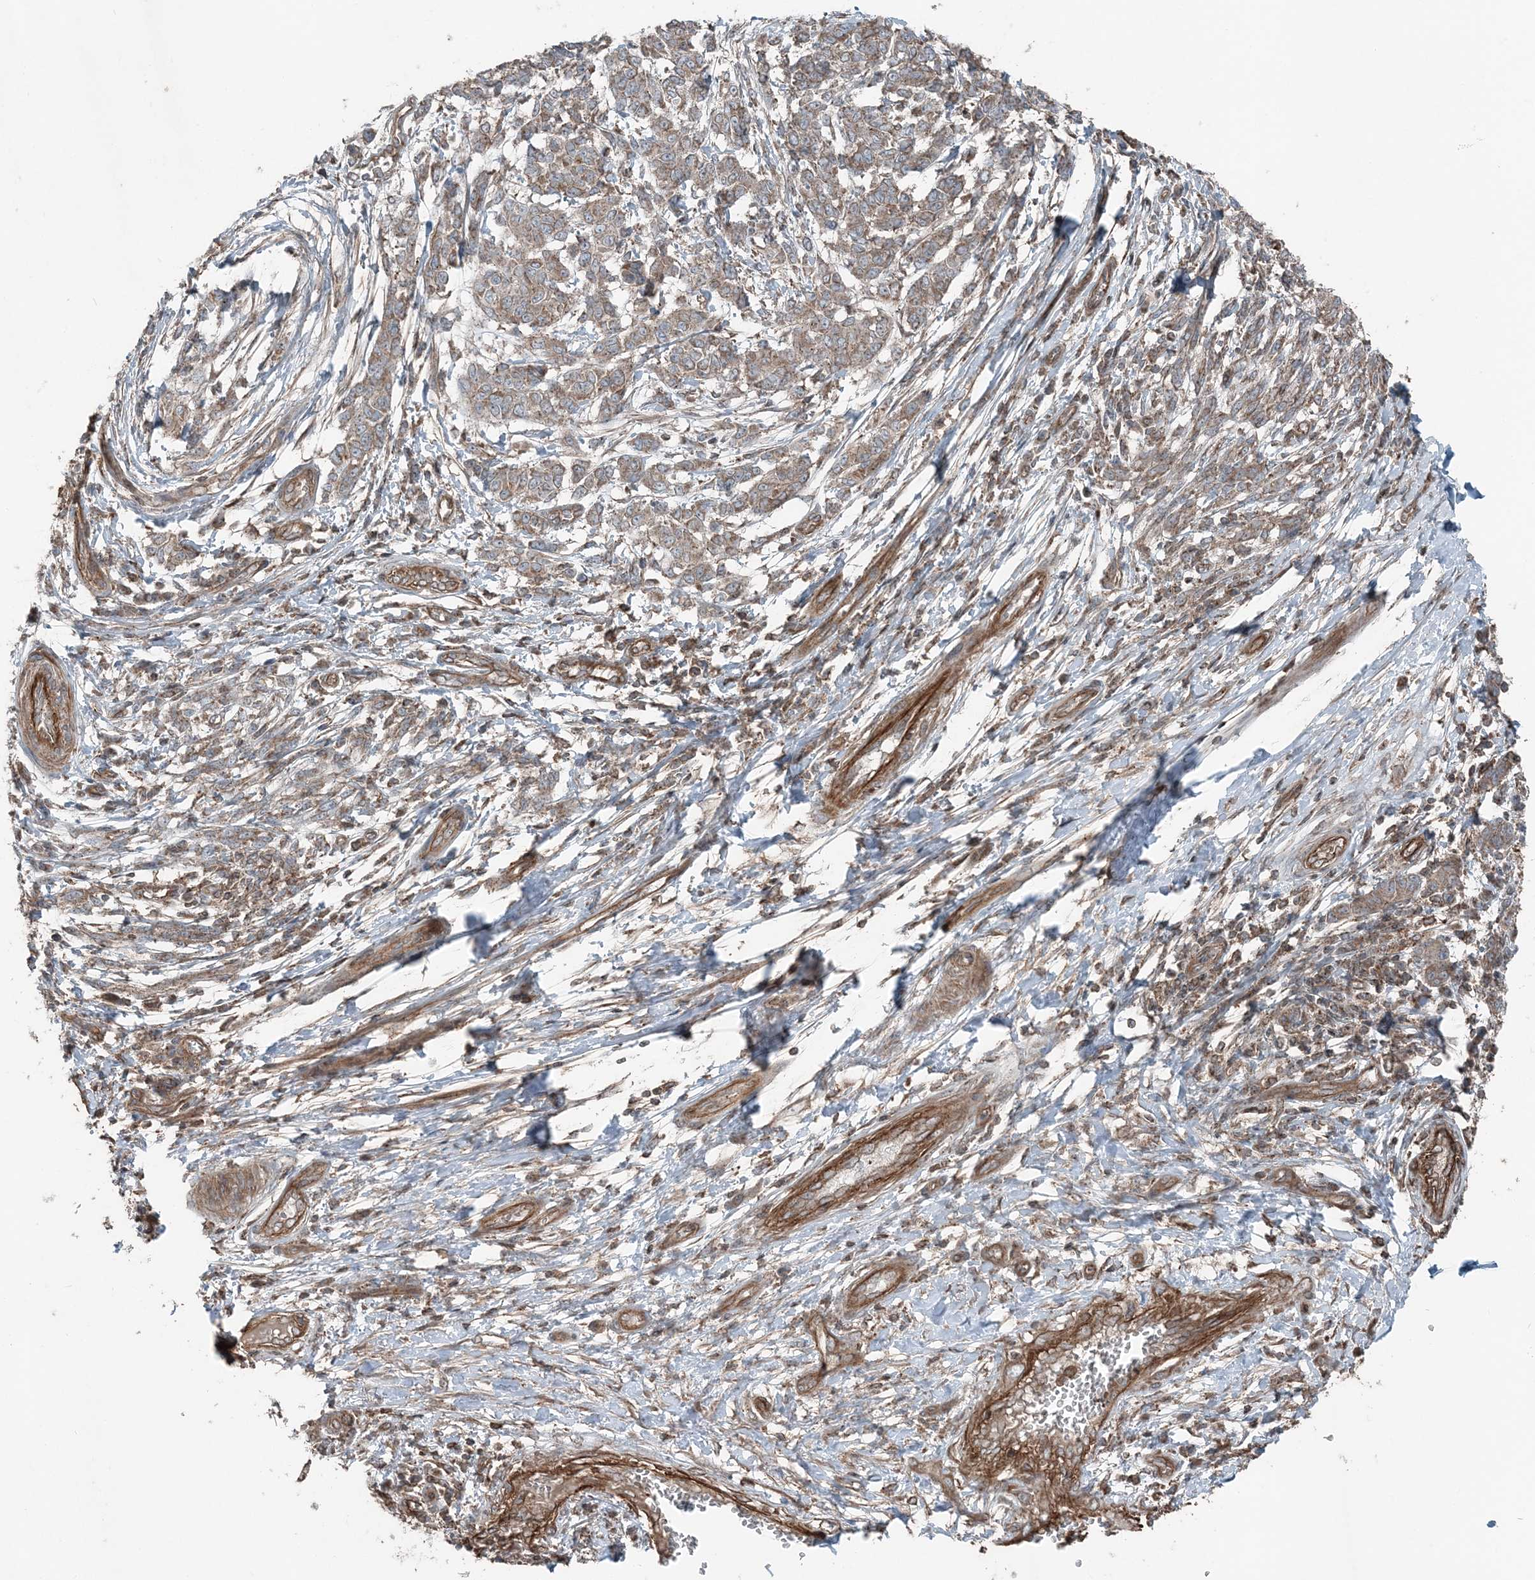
{"staining": {"intensity": "weak", "quantity": ">75%", "location": "cytoplasmic/membranous"}, "tissue": "melanoma", "cell_type": "Tumor cells", "image_type": "cancer", "snomed": [{"axis": "morphology", "description": "Malignant melanoma, NOS"}, {"axis": "topography", "description": "Skin"}], "caption": "High-power microscopy captured an immunohistochemistry image of malignant melanoma, revealing weak cytoplasmic/membranous positivity in approximately >75% of tumor cells. Nuclei are stained in blue.", "gene": "KY", "patient": {"sex": "male", "age": 49}}